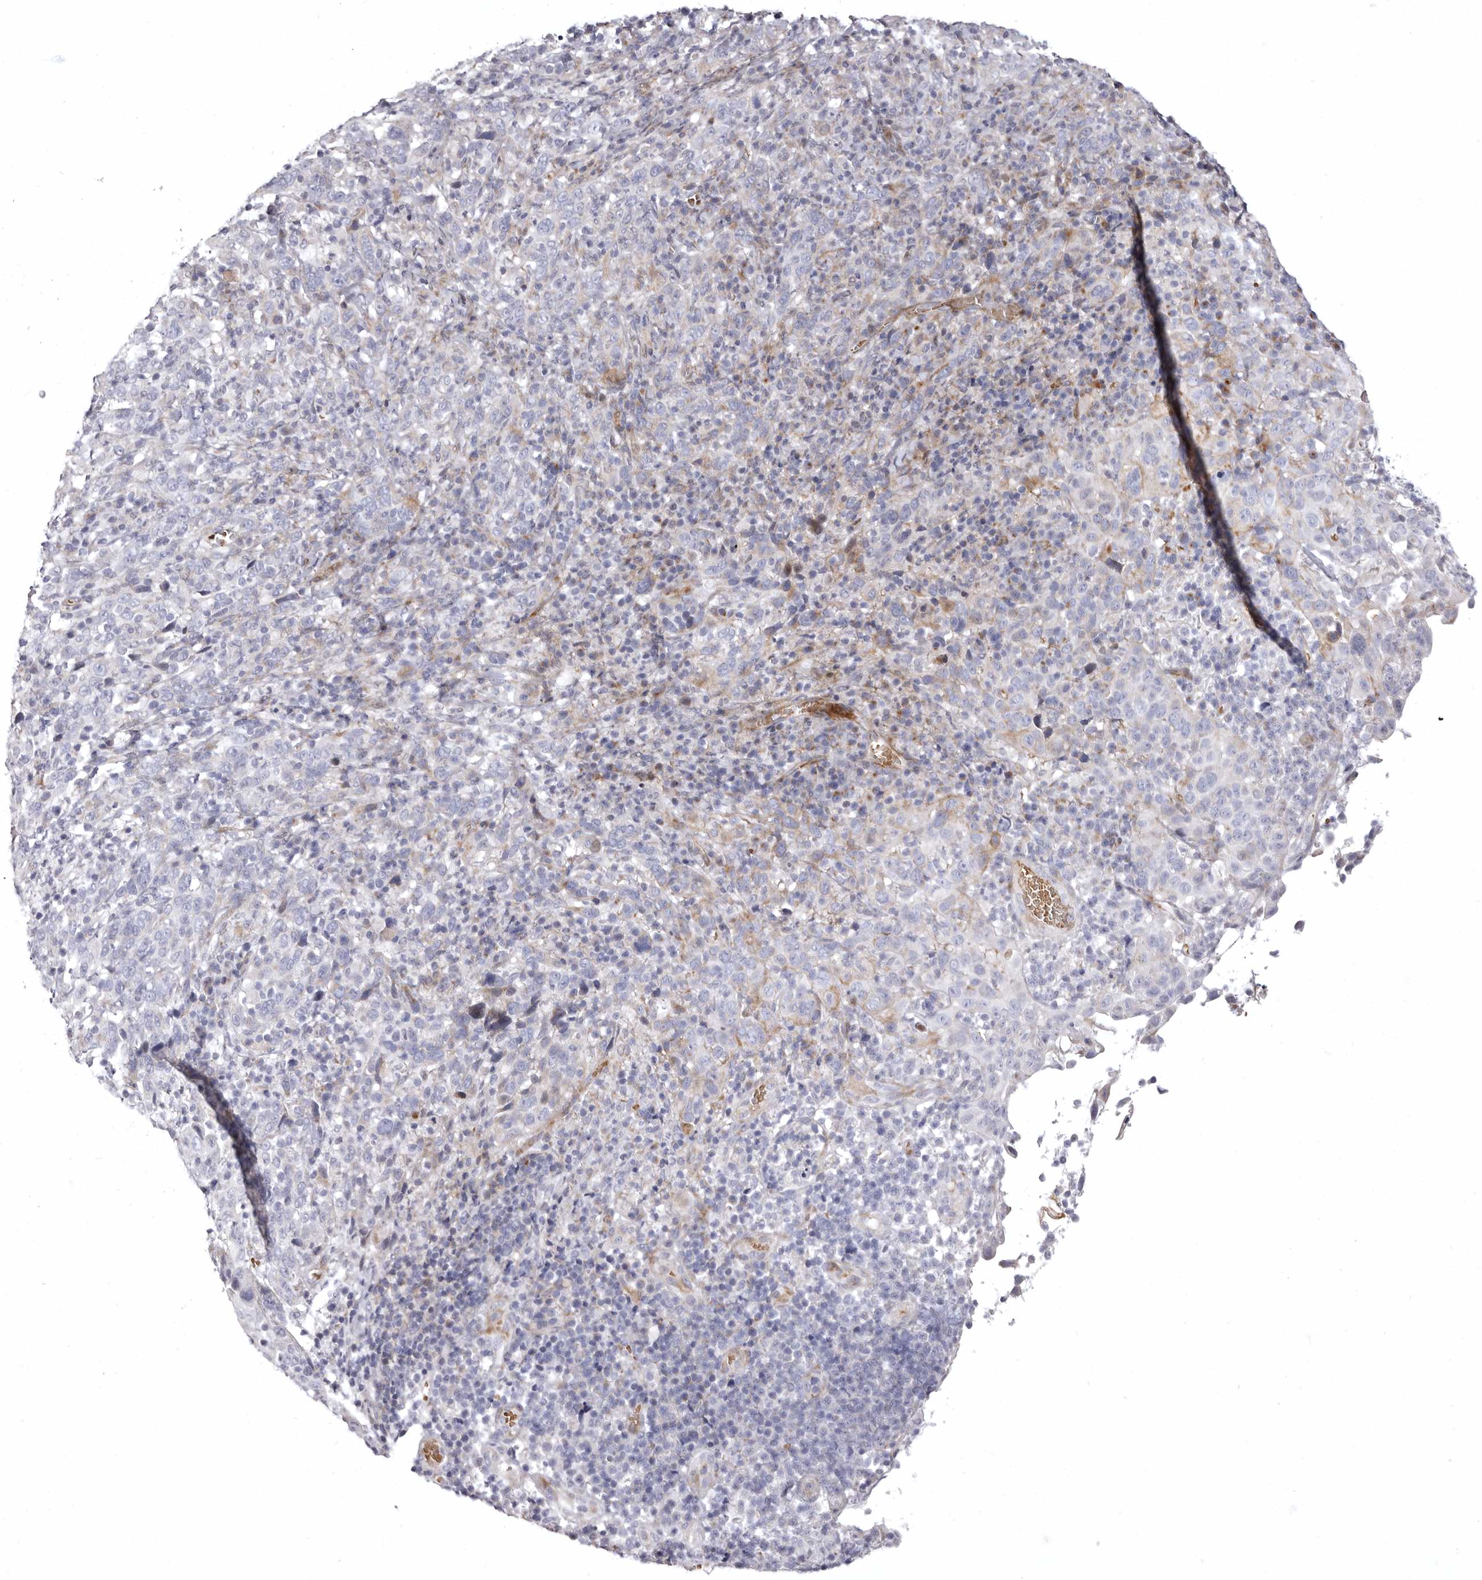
{"staining": {"intensity": "negative", "quantity": "none", "location": "none"}, "tissue": "cervical cancer", "cell_type": "Tumor cells", "image_type": "cancer", "snomed": [{"axis": "morphology", "description": "Squamous cell carcinoma, NOS"}, {"axis": "topography", "description": "Cervix"}], "caption": "Immunohistochemical staining of cervical cancer reveals no significant positivity in tumor cells.", "gene": "AIDA", "patient": {"sex": "female", "age": 46}}